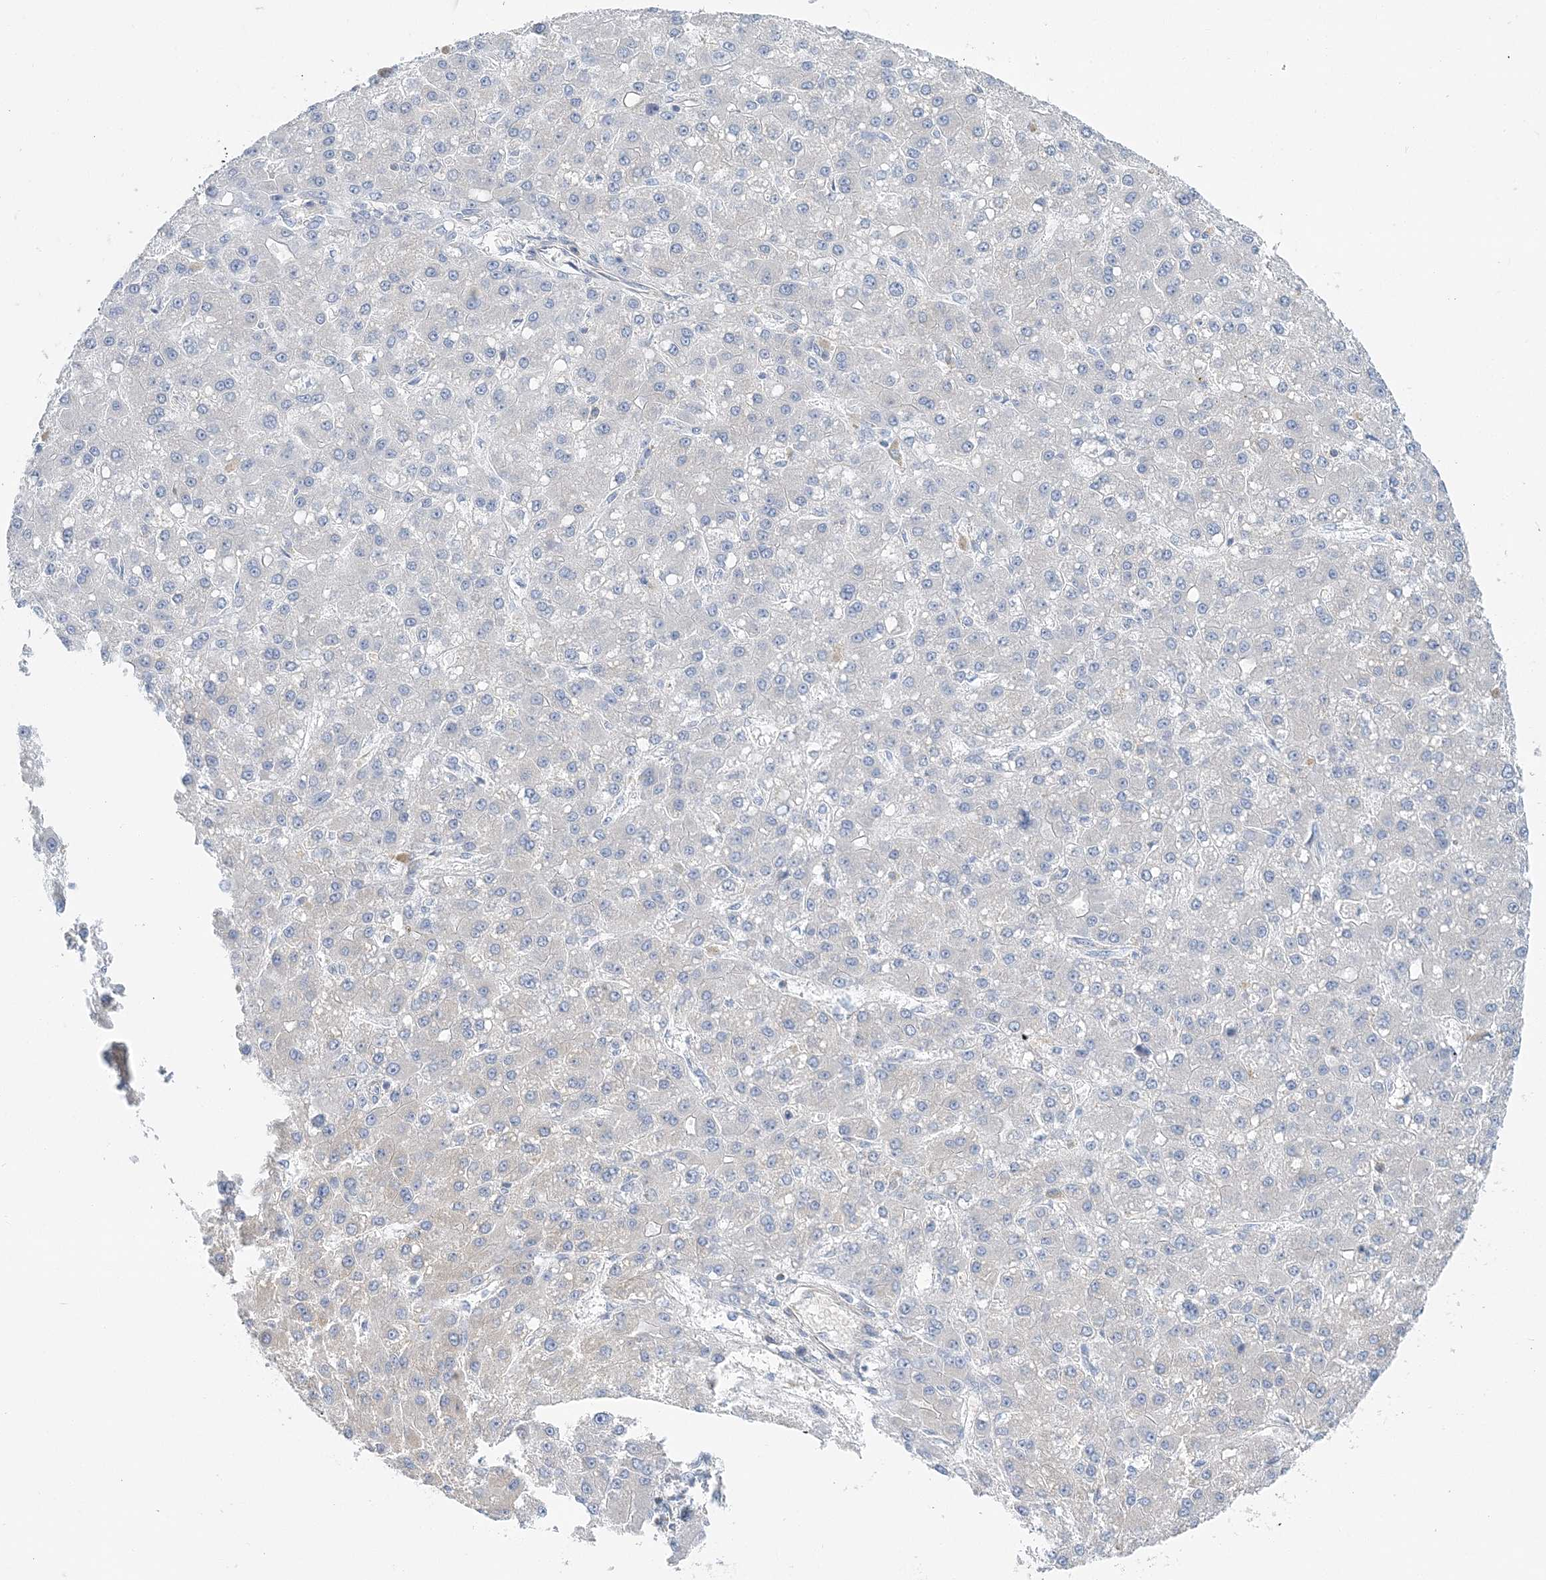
{"staining": {"intensity": "negative", "quantity": "none", "location": "none"}, "tissue": "liver cancer", "cell_type": "Tumor cells", "image_type": "cancer", "snomed": [{"axis": "morphology", "description": "Carcinoma, Hepatocellular, NOS"}, {"axis": "topography", "description": "Liver"}], "caption": "Tumor cells show no significant protein positivity in liver cancer (hepatocellular carcinoma). Brightfield microscopy of IHC stained with DAB (brown) and hematoxylin (blue), captured at high magnification.", "gene": "FAM114A2", "patient": {"sex": "male", "age": 67}}